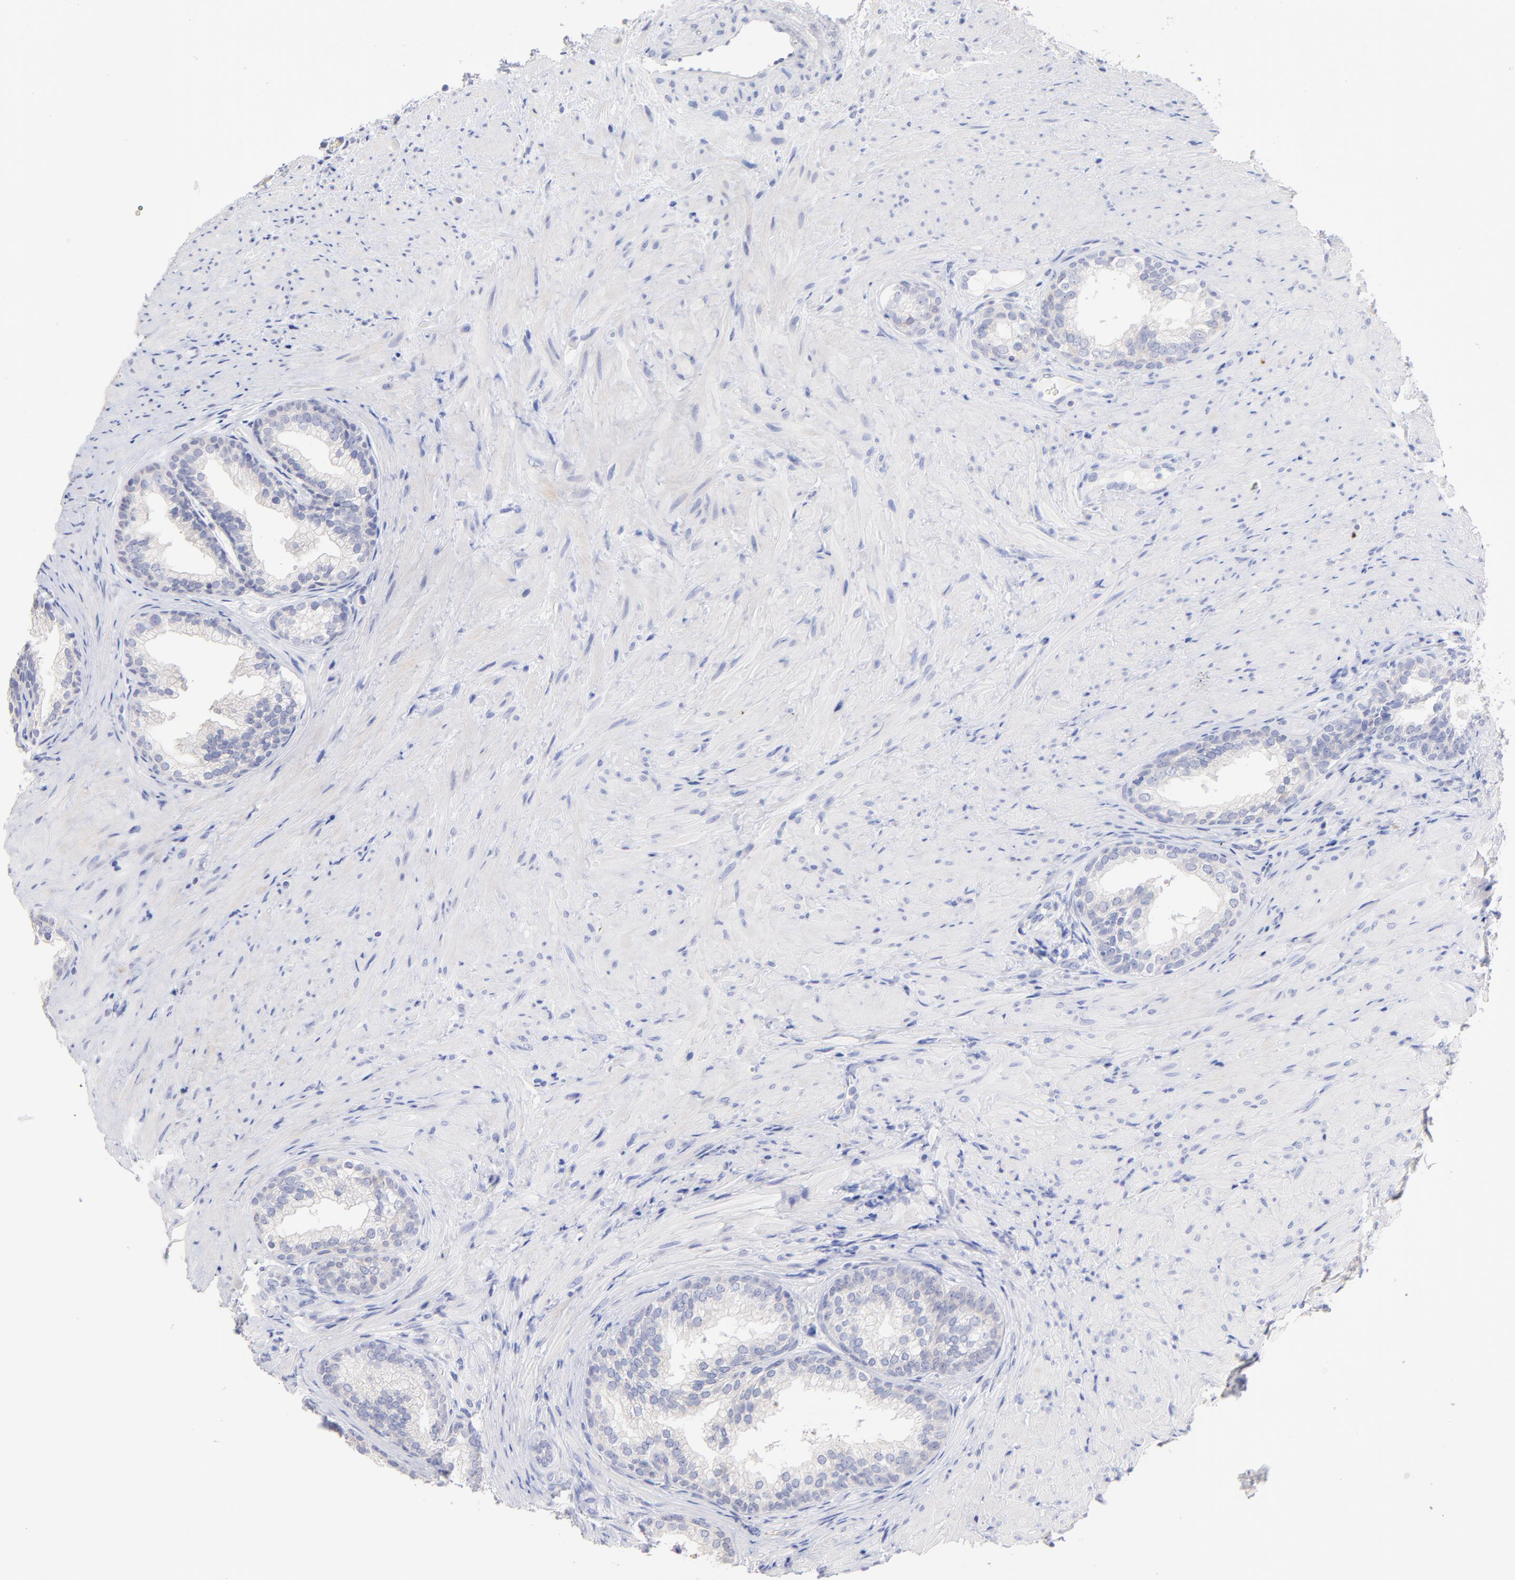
{"staining": {"intensity": "negative", "quantity": "none", "location": "none"}, "tissue": "prostate", "cell_type": "Glandular cells", "image_type": "normal", "snomed": [{"axis": "morphology", "description": "Normal tissue, NOS"}, {"axis": "topography", "description": "Prostate"}], "caption": "Human prostate stained for a protein using immunohistochemistry demonstrates no staining in glandular cells.", "gene": "CFAP57", "patient": {"sex": "male", "age": 76}}